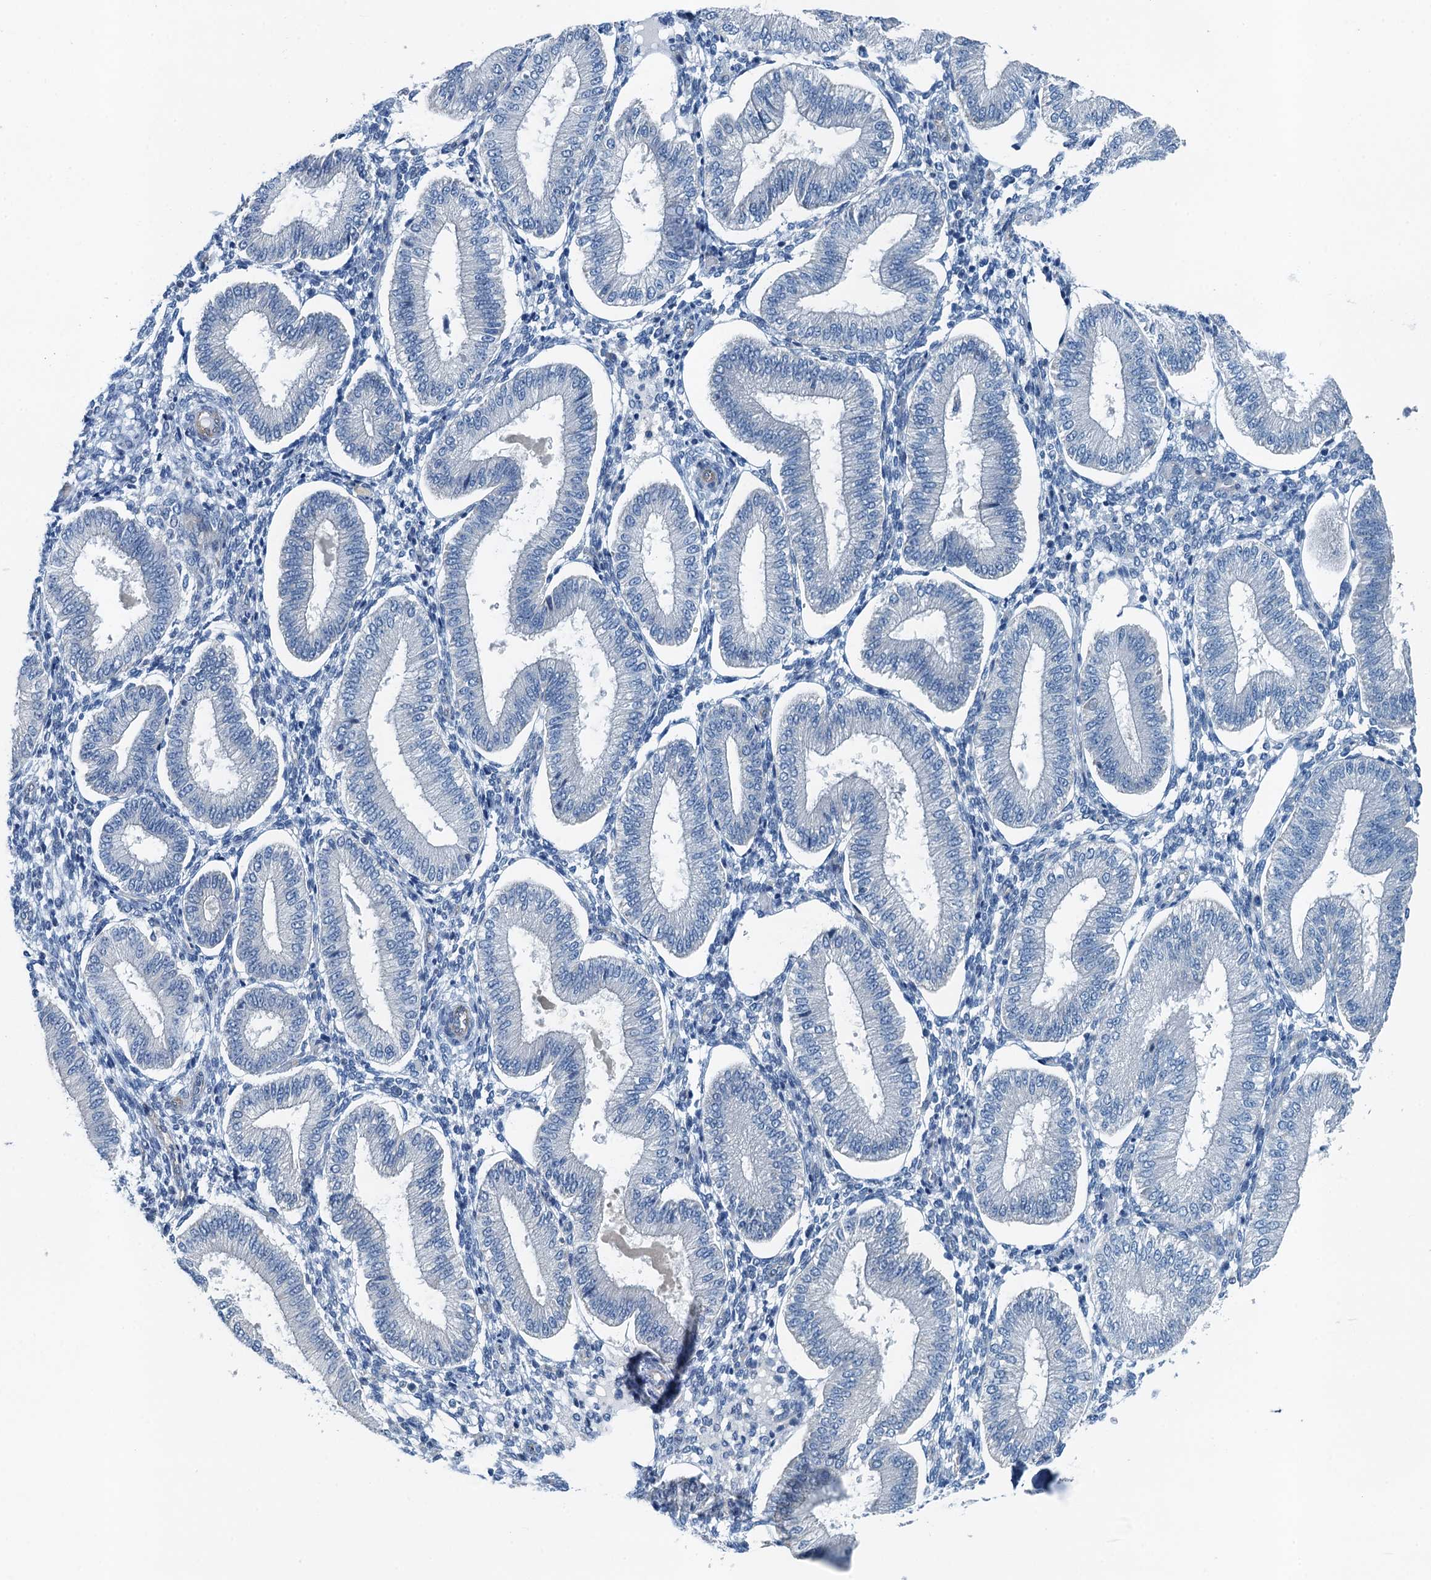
{"staining": {"intensity": "negative", "quantity": "none", "location": "none"}, "tissue": "endometrium", "cell_type": "Cells in endometrial stroma", "image_type": "normal", "snomed": [{"axis": "morphology", "description": "Normal tissue, NOS"}, {"axis": "topography", "description": "Endometrium"}], "caption": "DAB immunohistochemical staining of unremarkable human endometrium shows no significant staining in cells in endometrial stroma.", "gene": "GFOD2", "patient": {"sex": "female", "age": 39}}